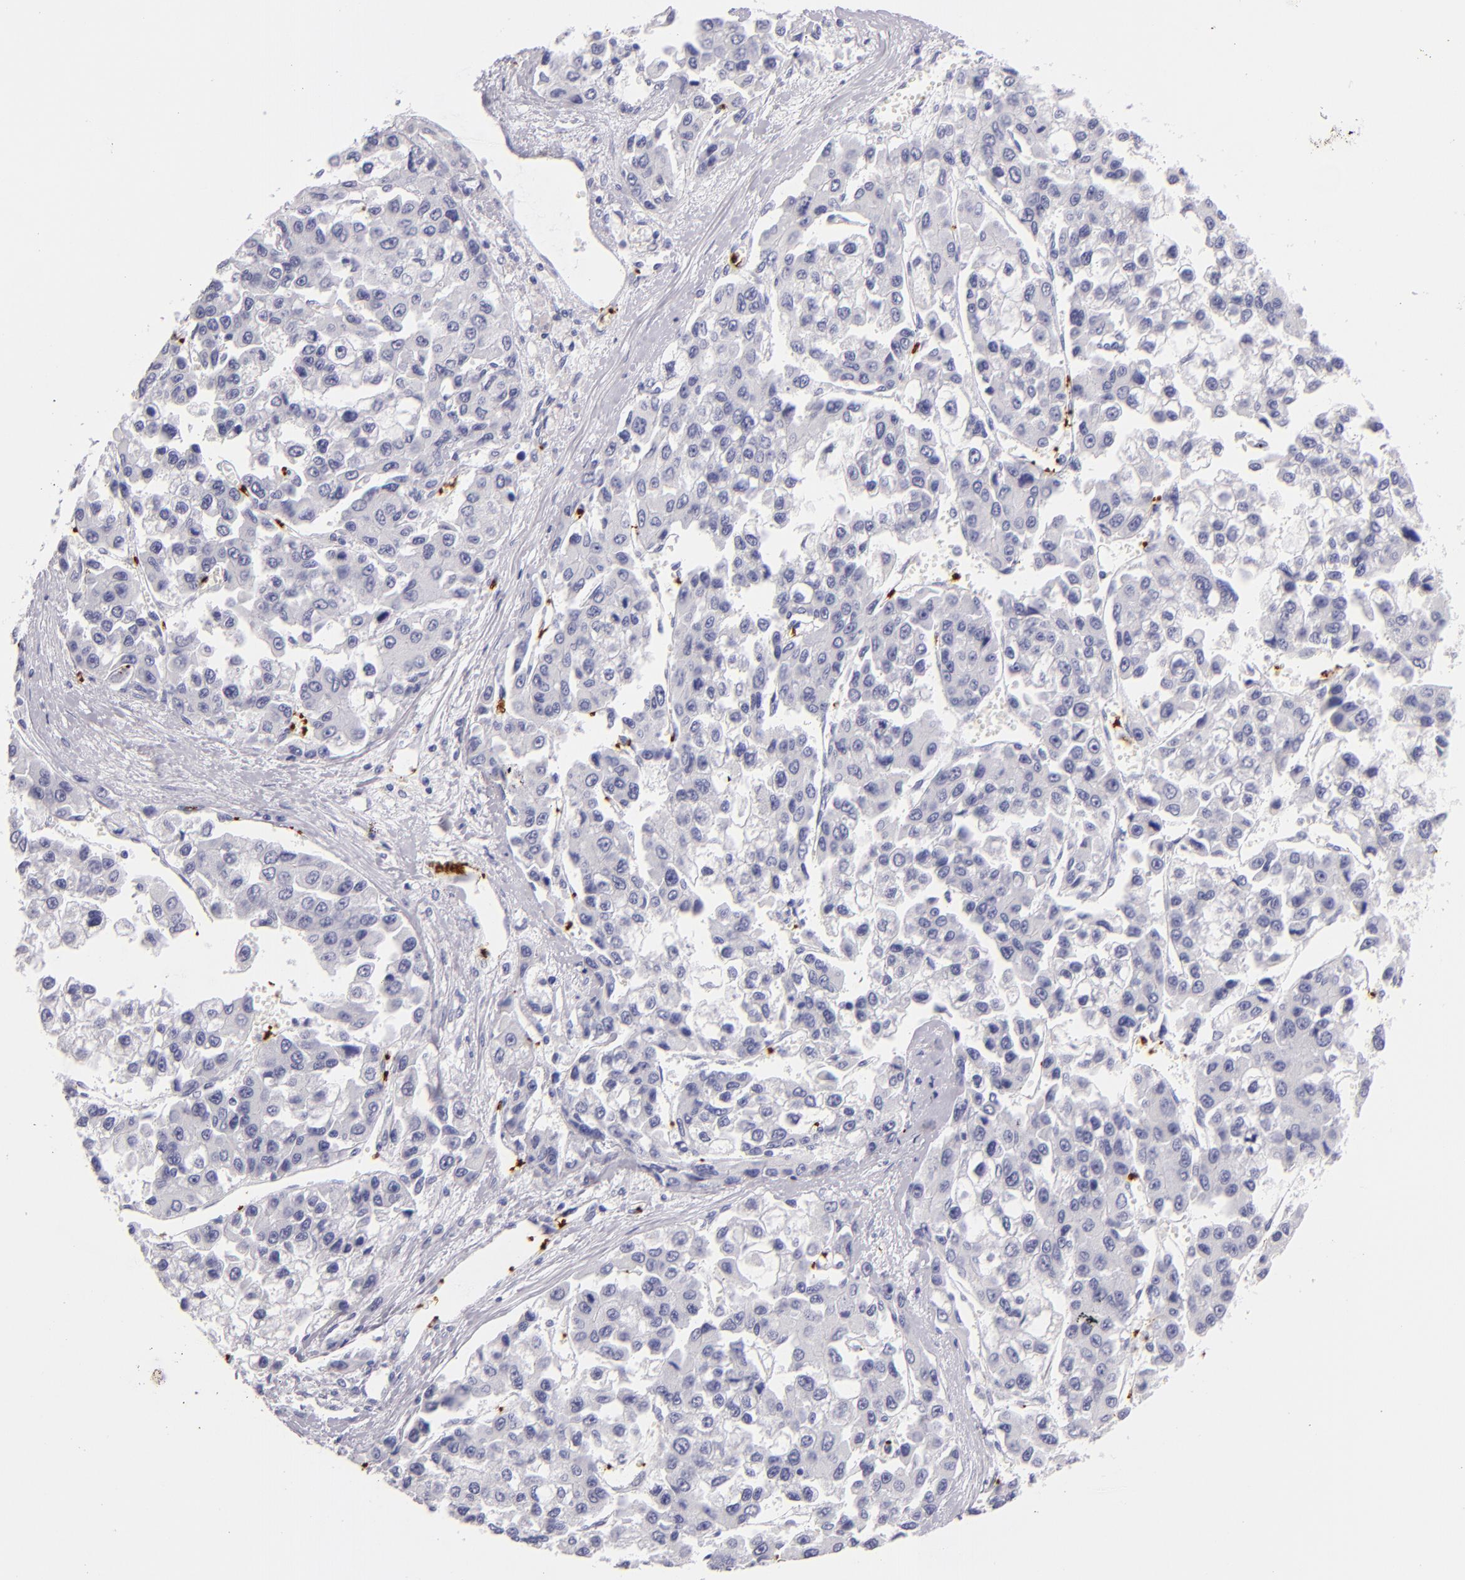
{"staining": {"intensity": "negative", "quantity": "none", "location": "none"}, "tissue": "liver cancer", "cell_type": "Tumor cells", "image_type": "cancer", "snomed": [{"axis": "morphology", "description": "Carcinoma, Hepatocellular, NOS"}, {"axis": "topography", "description": "Liver"}], "caption": "Protein analysis of liver hepatocellular carcinoma demonstrates no significant positivity in tumor cells.", "gene": "GP1BA", "patient": {"sex": "female", "age": 66}}